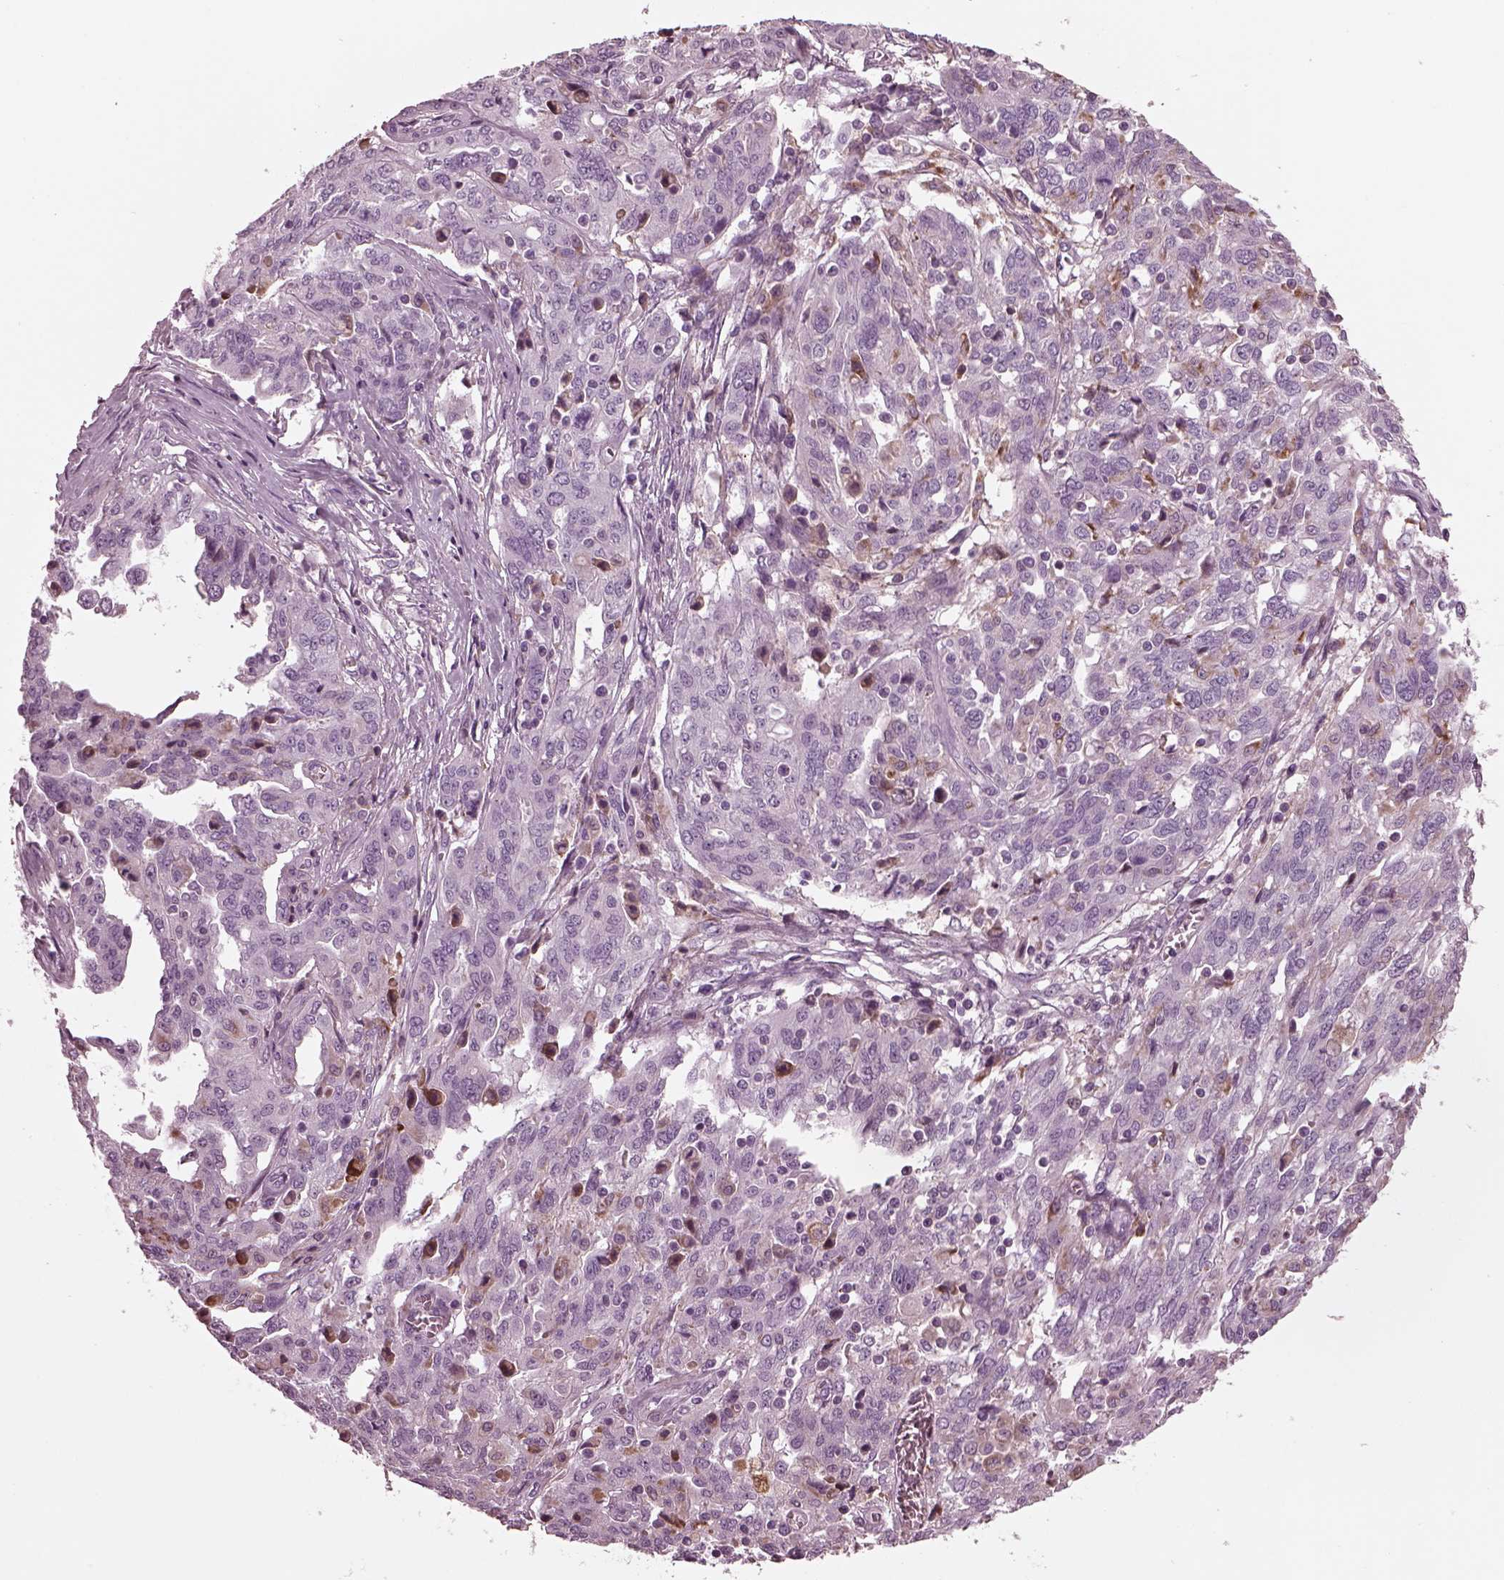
{"staining": {"intensity": "negative", "quantity": "none", "location": "none"}, "tissue": "ovarian cancer", "cell_type": "Tumor cells", "image_type": "cancer", "snomed": [{"axis": "morphology", "description": "Cystadenocarcinoma, serous, NOS"}, {"axis": "topography", "description": "Ovary"}], "caption": "The photomicrograph displays no staining of tumor cells in serous cystadenocarcinoma (ovarian). (Brightfield microscopy of DAB (3,3'-diaminobenzidine) IHC at high magnification).", "gene": "GDF11", "patient": {"sex": "female", "age": 67}}